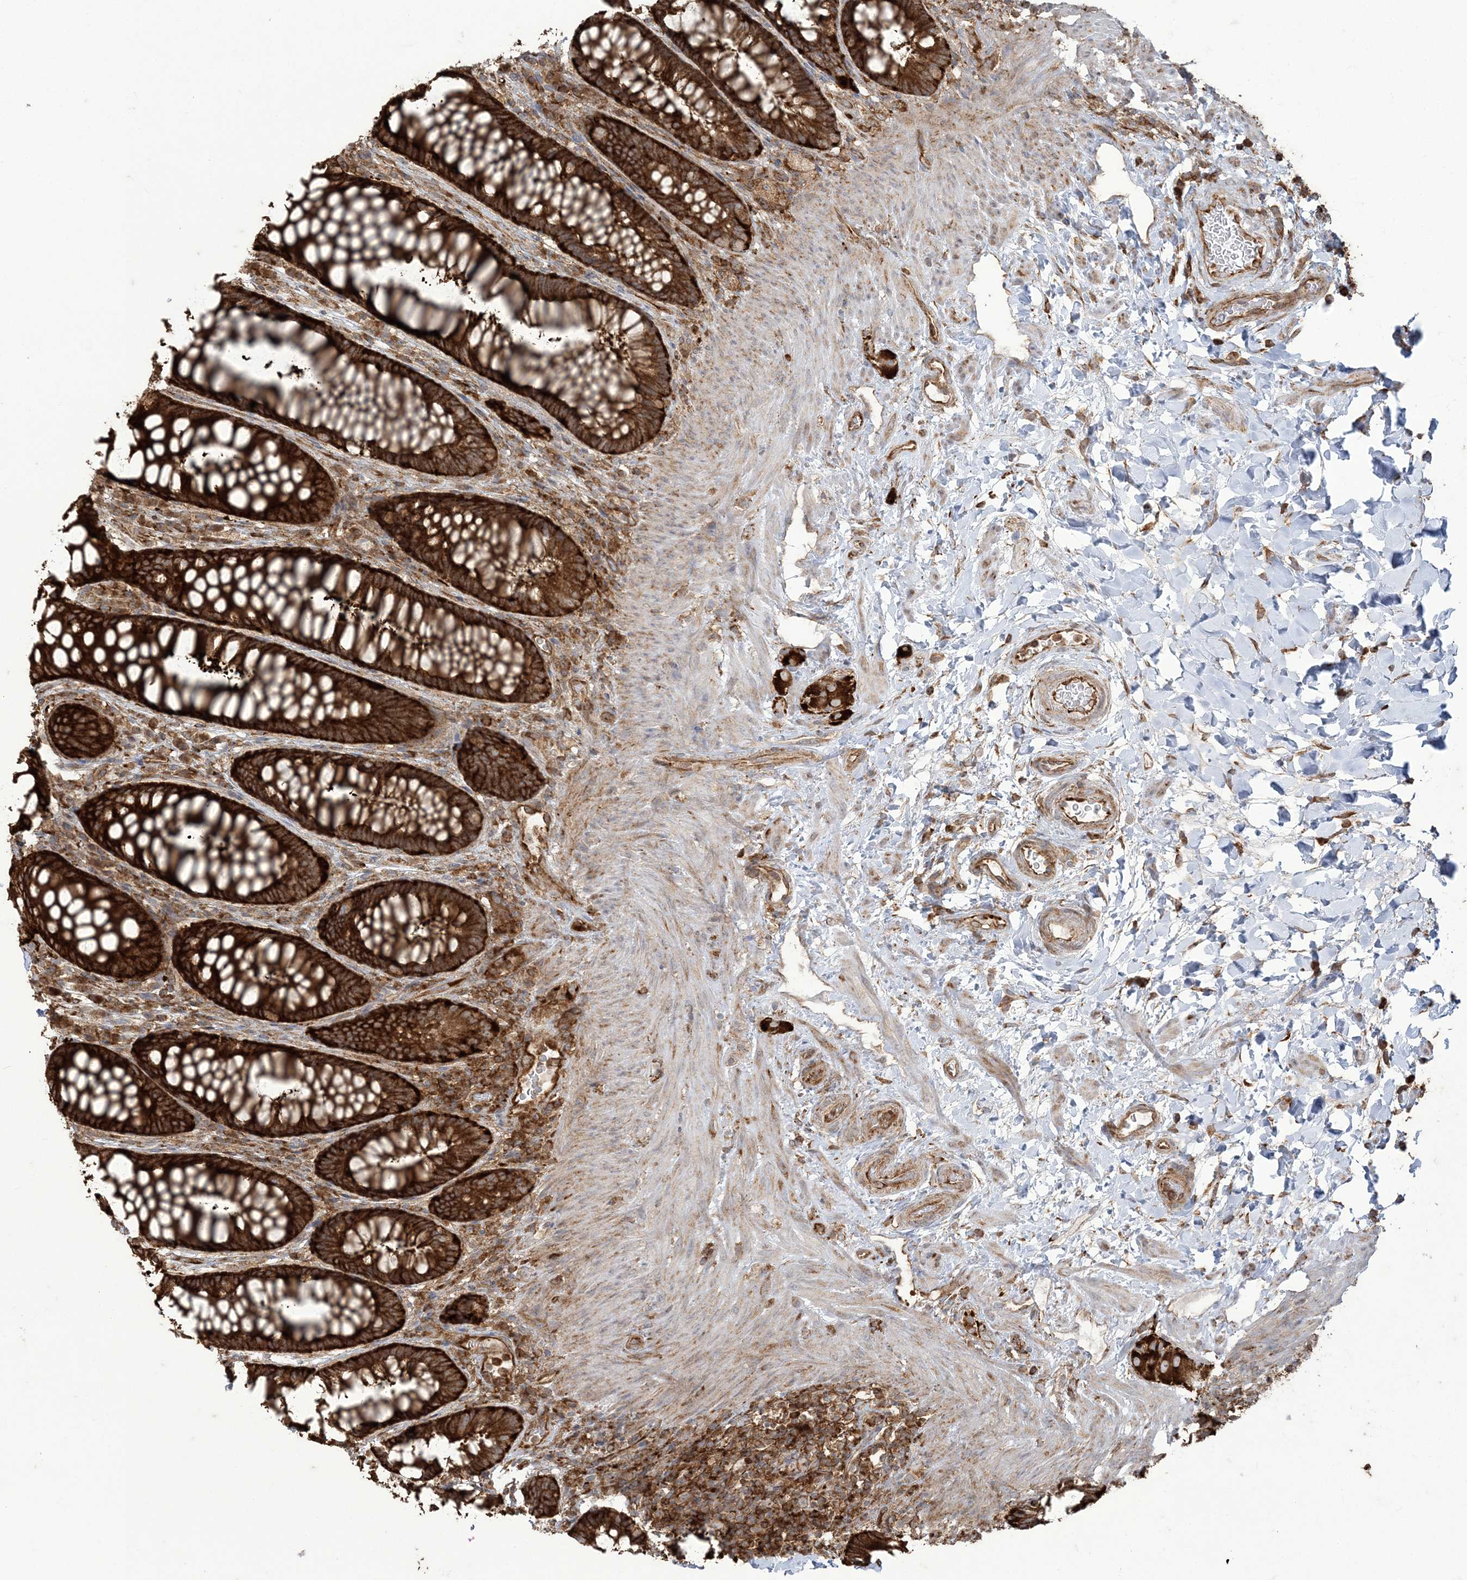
{"staining": {"intensity": "strong", "quantity": ">75%", "location": "cytoplasmic/membranous"}, "tissue": "rectum", "cell_type": "Glandular cells", "image_type": "normal", "snomed": [{"axis": "morphology", "description": "Normal tissue, NOS"}, {"axis": "topography", "description": "Rectum"}], "caption": "The image demonstrates staining of benign rectum, revealing strong cytoplasmic/membranous protein staining (brown color) within glandular cells.", "gene": "DERL3", "patient": {"sex": "female", "age": 46}}